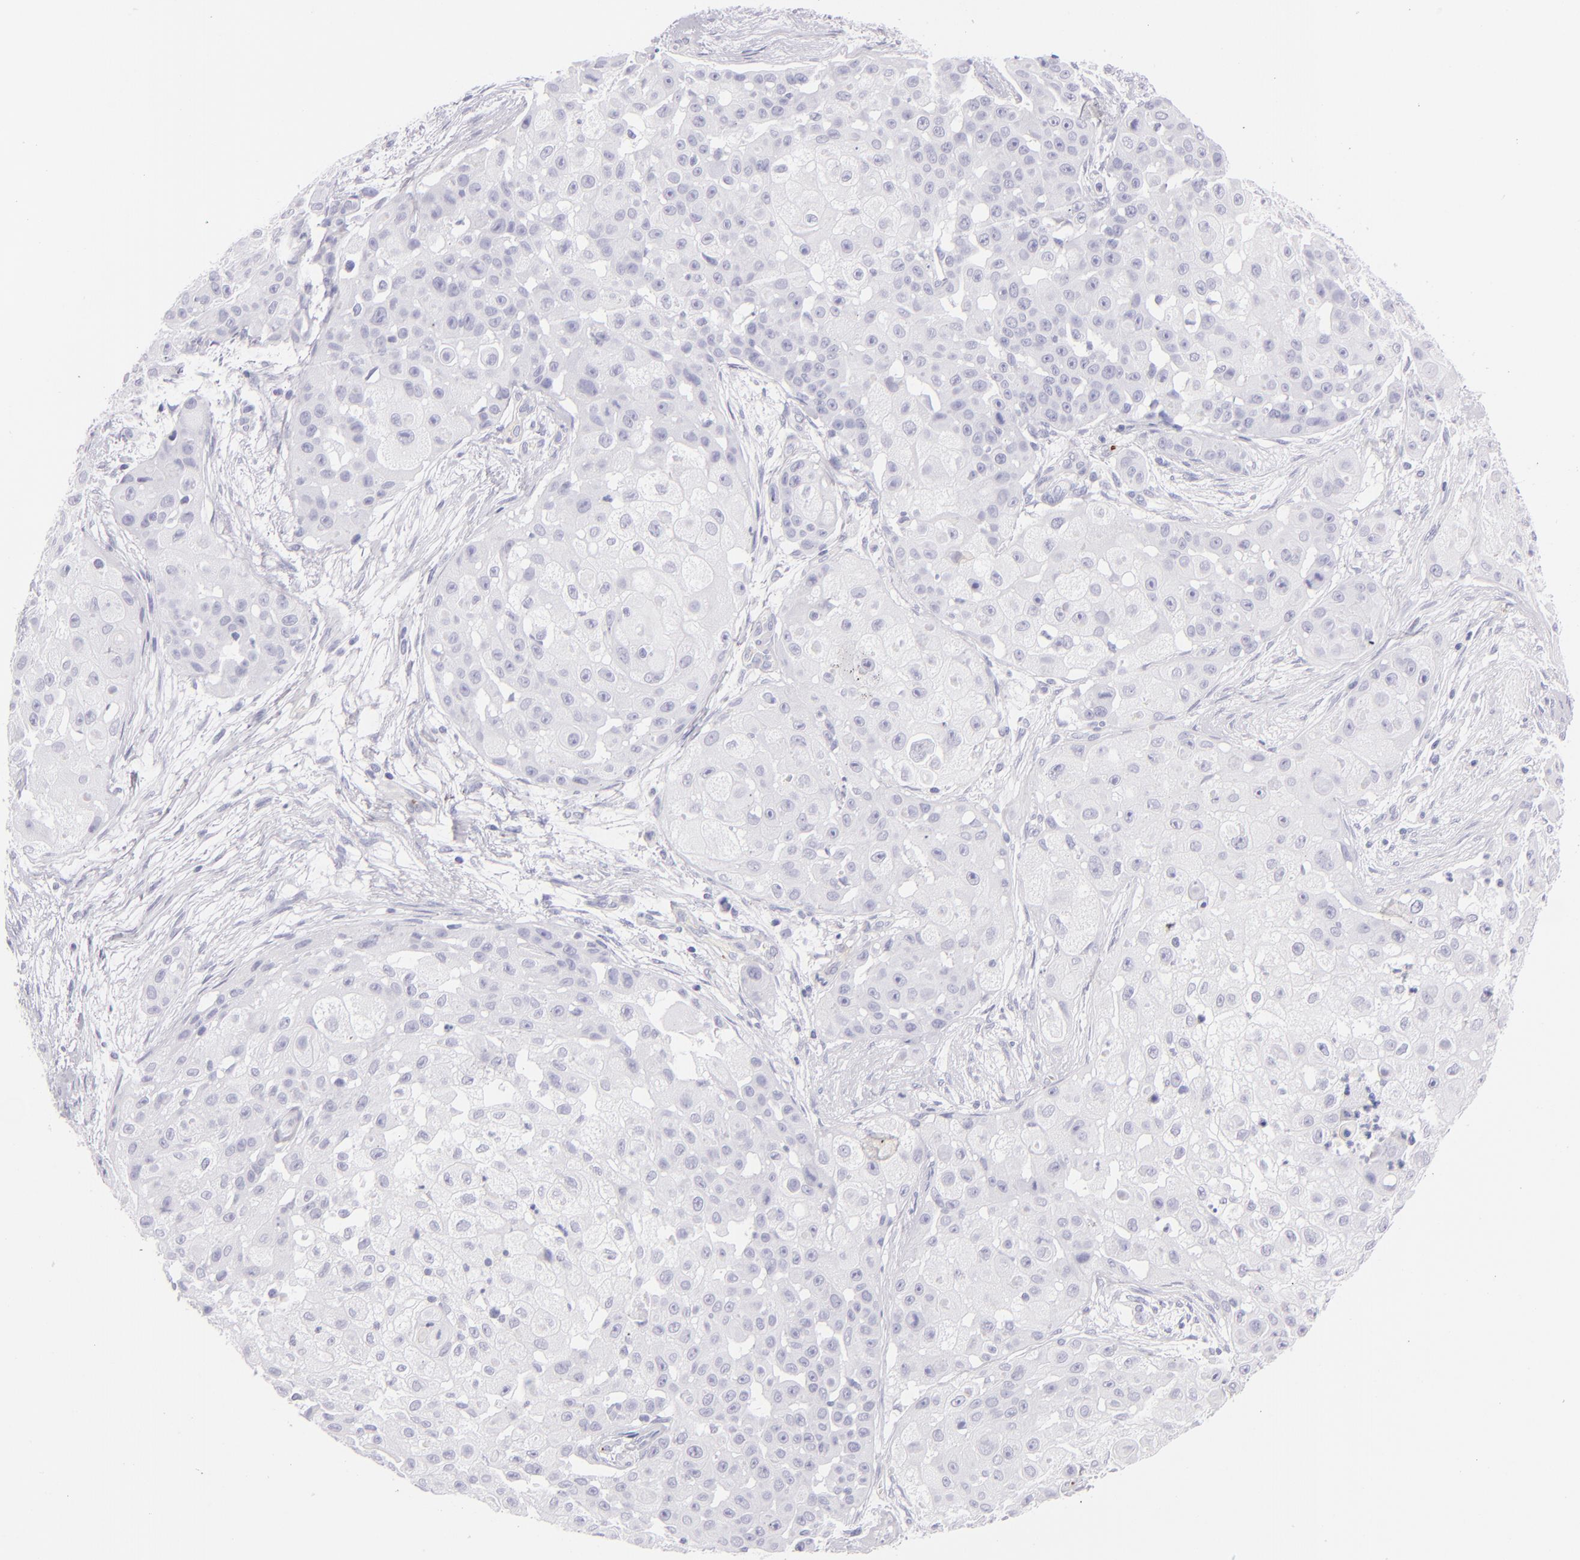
{"staining": {"intensity": "negative", "quantity": "none", "location": "none"}, "tissue": "skin cancer", "cell_type": "Tumor cells", "image_type": "cancer", "snomed": [{"axis": "morphology", "description": "Squamous cell carcinoma, NOS"}, {"axis": "topography", "description": "Skin"}], "caption": "An IHC image of squamous cell carcinoma (skin) is shown. There is no staining in tumor cells of squamous cell carcinoma (skin). Brightfield microscopy of IHC stained with DAB (brown) and hematoxylin (blue), captured at high magnification.", "gene": "GP1BA", "patient": {"sex": "female", "age": 57}}